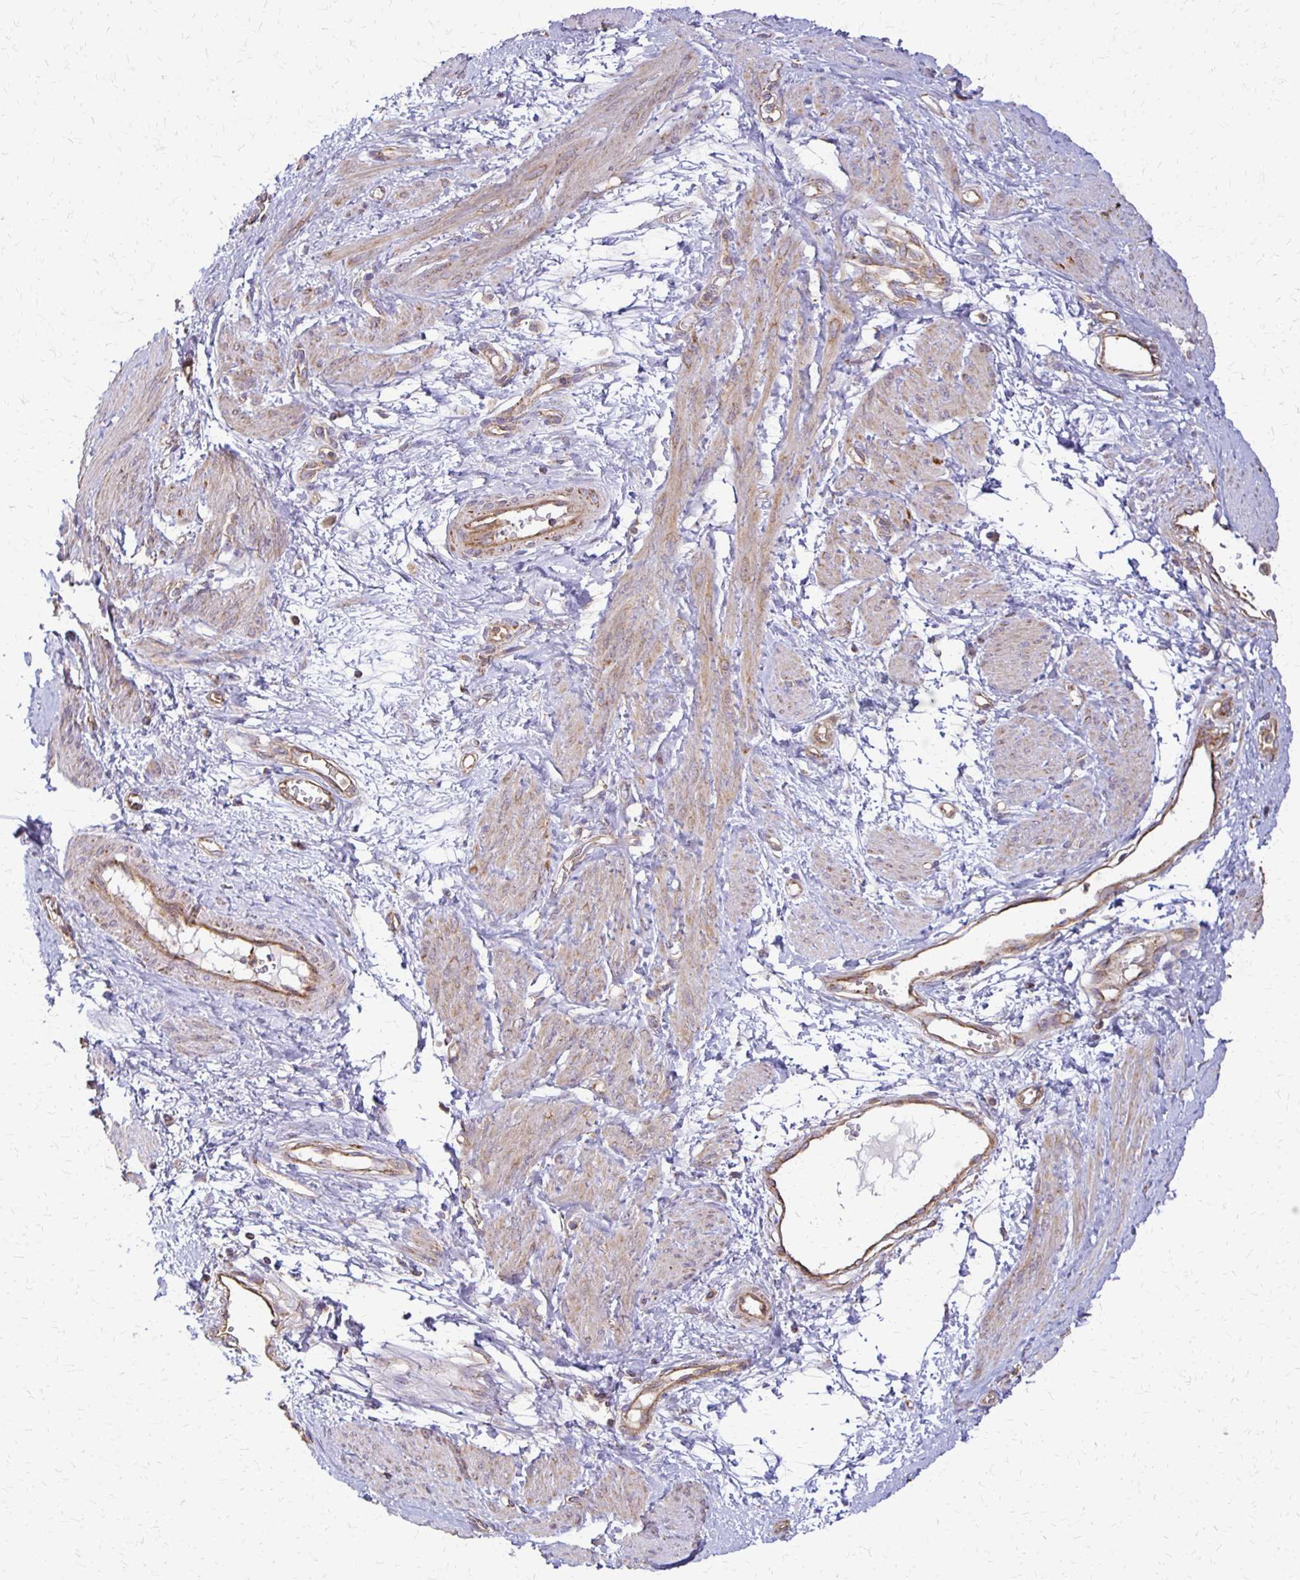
{"staining": {"intensity": "weak", "quantity": "25%-75%", "location": "cytoplasmic/membranous"}, "tissue": "smooth muscle", "cell_type": "Smooth muscle cells", "image_type": "normal", "snomed": [{"axis": "morphology", "description": "Normal tissue, NOS"}, {"axis": "topography", "description": "Smooth muscle"}, {"axis": "topography", "description": "Uterus"}], "caption": "Benign smooth muscle was stained to show a protein in brown. There is low levels of weak cytoplasmic/membranous expression in about 25%-75% of smooth muscle cells.", "gene": "EIF4EBP2", "patient": {"sex": "female", "age": 39}}